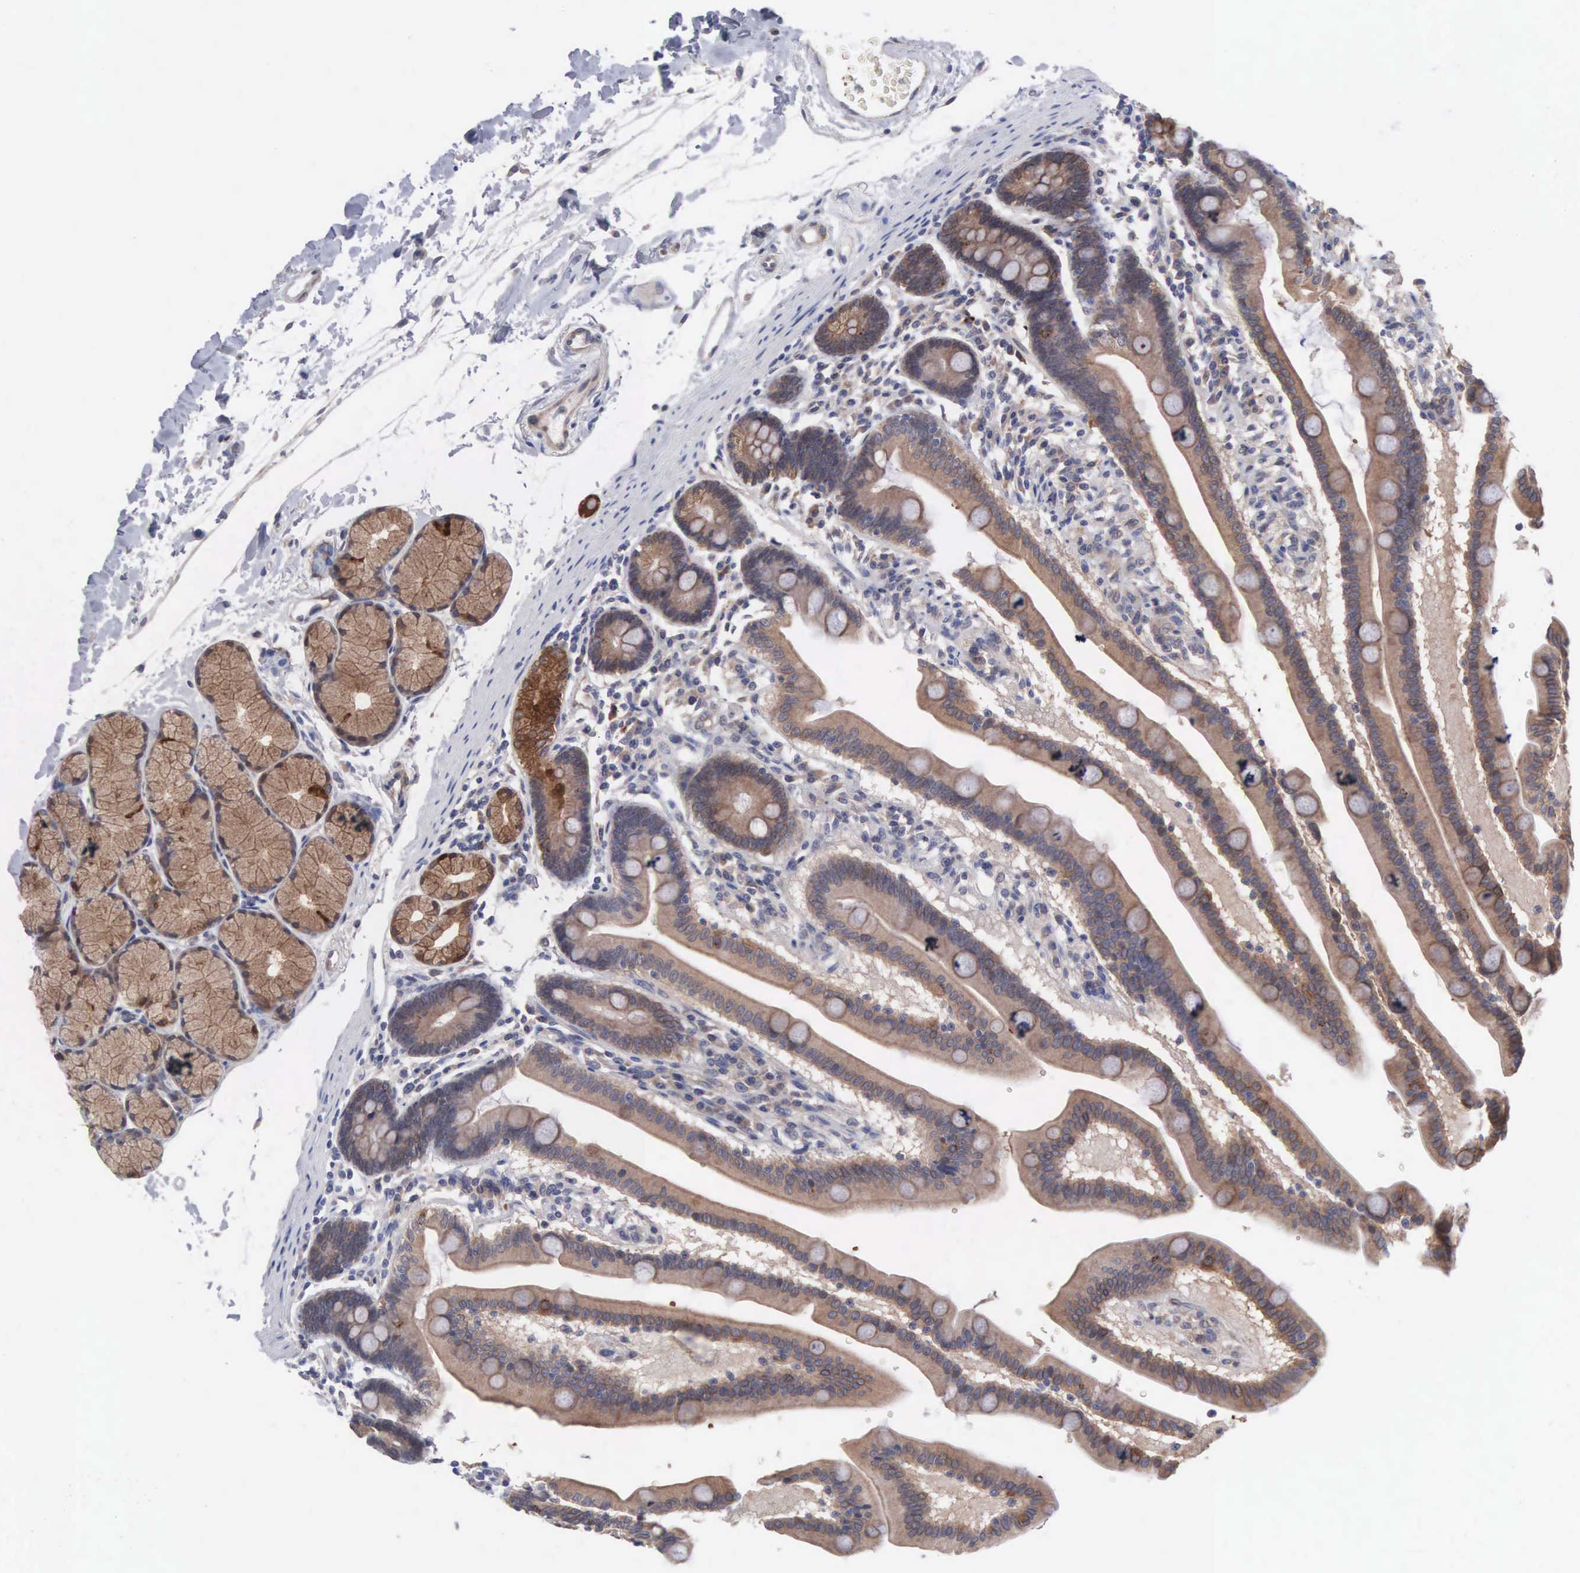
{"staining": {"intensity": "moderate", "quantity": ">75%", "location": "cytoplasmic/membranous"}, "tissue": "duodenum", "cell_type": "Glandular cells", "image_type": "normal", "snomed": [{"axis": "morphology", "description": "Normal tissue, NOS"}, {"axis": "topography", "description": "Duodenum"}], "caption": "IHC histopathology image of normal duodenum: duodenum stained using IHC shows medium levels of moderate protein expression localized specifically in the cytoplasmic/membranous of glandular cells, appearing as a cytoplasmic/membranous brown color.", "gene": "INF2", "patient": {"sex": "female", "age": 77}}